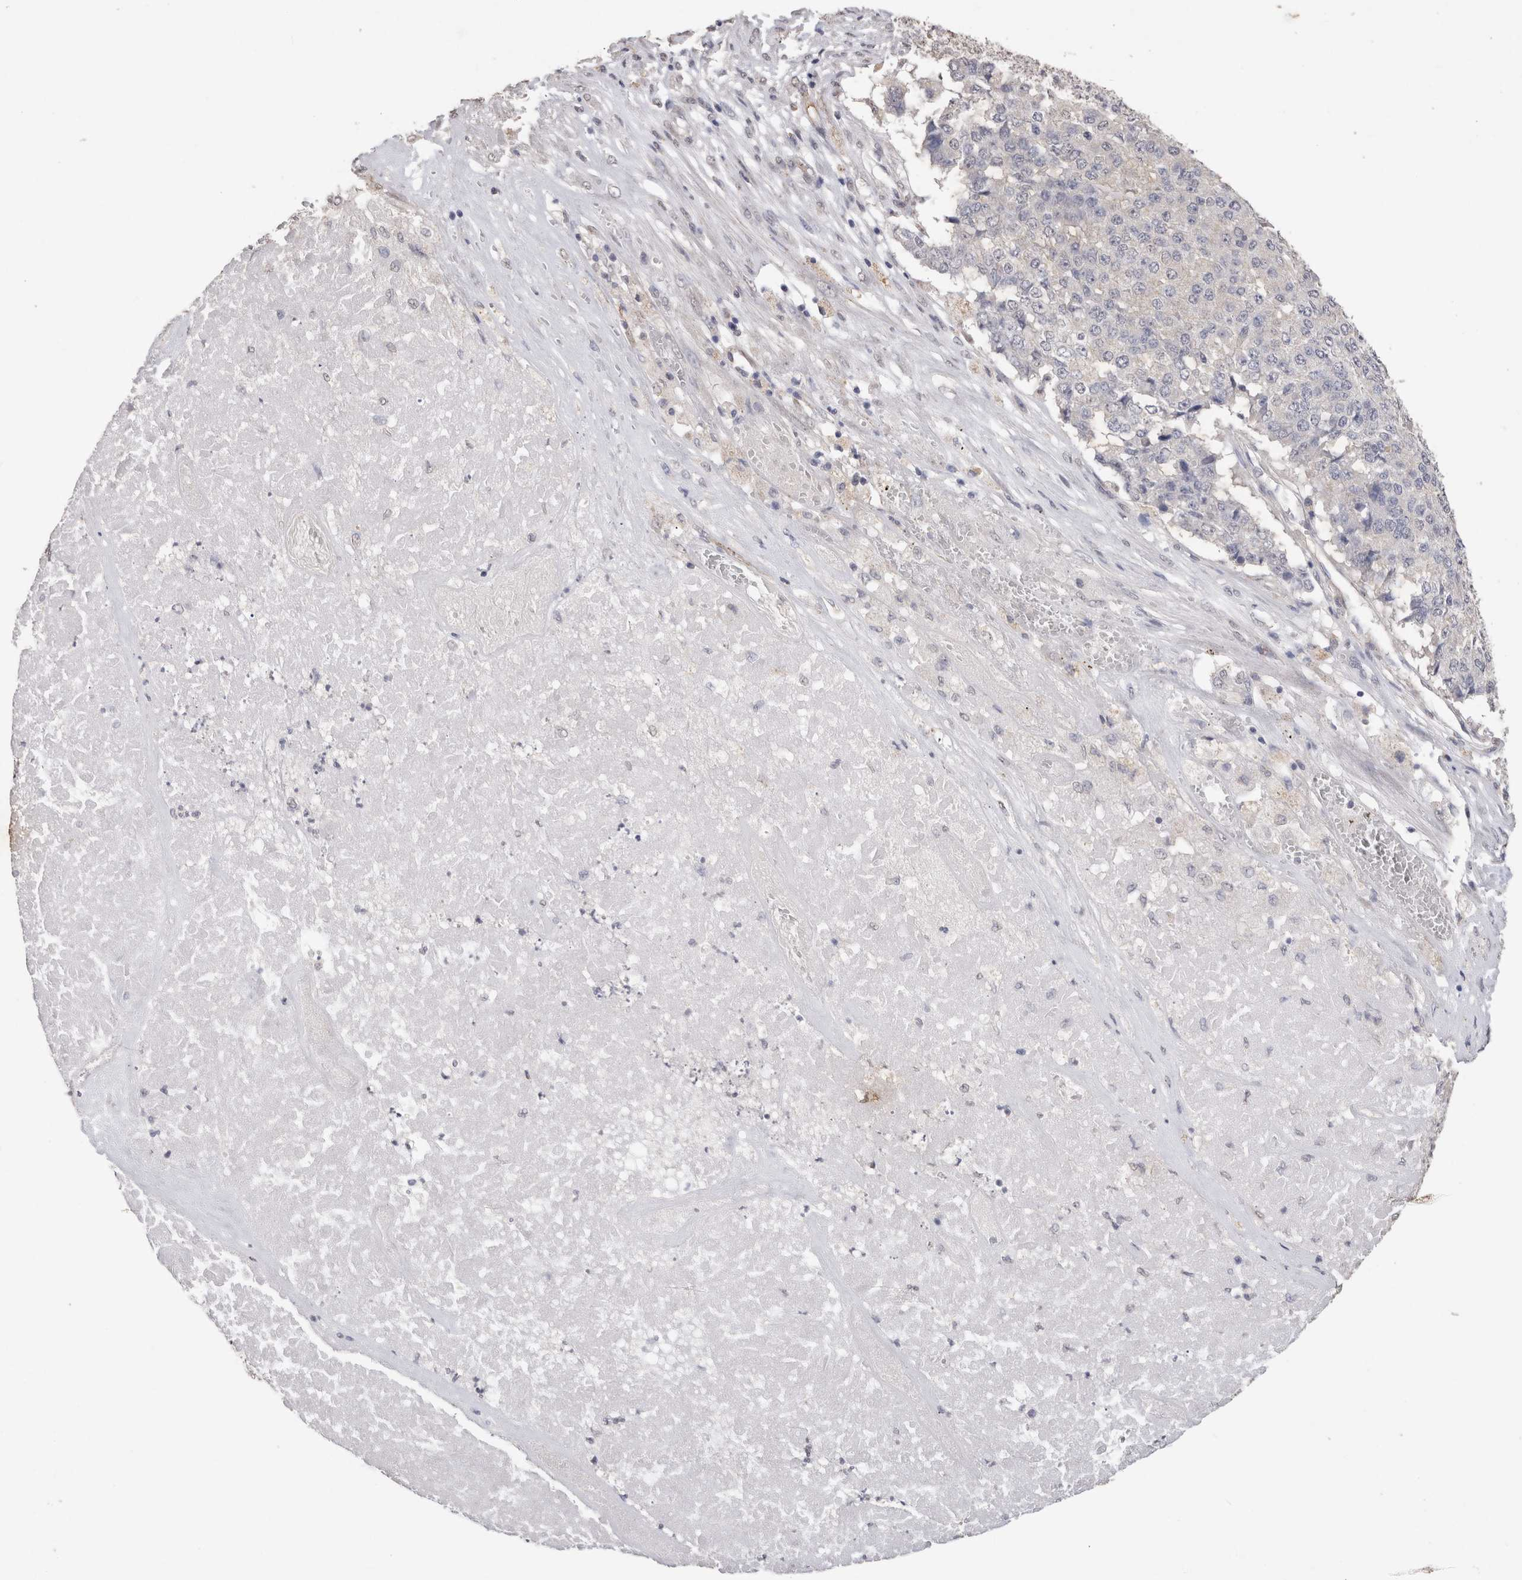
{"staining": {"intensity": "negative", "quantity": "none", "location": "none"}, "tissue": "pancreatic cancer", "cell_type": "Tumor cells", "image_type": "cancer", "snomed": [{"axis": "morphology", "description": "Adenocarcinoma, NOS"}, {"axis": "topography", "description": "Pancreas"}], "caption": "Immunohistochemistry (IHC) of pancreatic cancer (adenocarcinoma) shows no staining in tumor cells. Brightfield microscopy of immunohistochemistry (IHC) stained with DAB (3,3'-diaminobenzidine) (brown) and hematoxylin (blue), captured at high magnification.", "gene": "CDH6", "patient": {"sex": "male", "age": 50}}